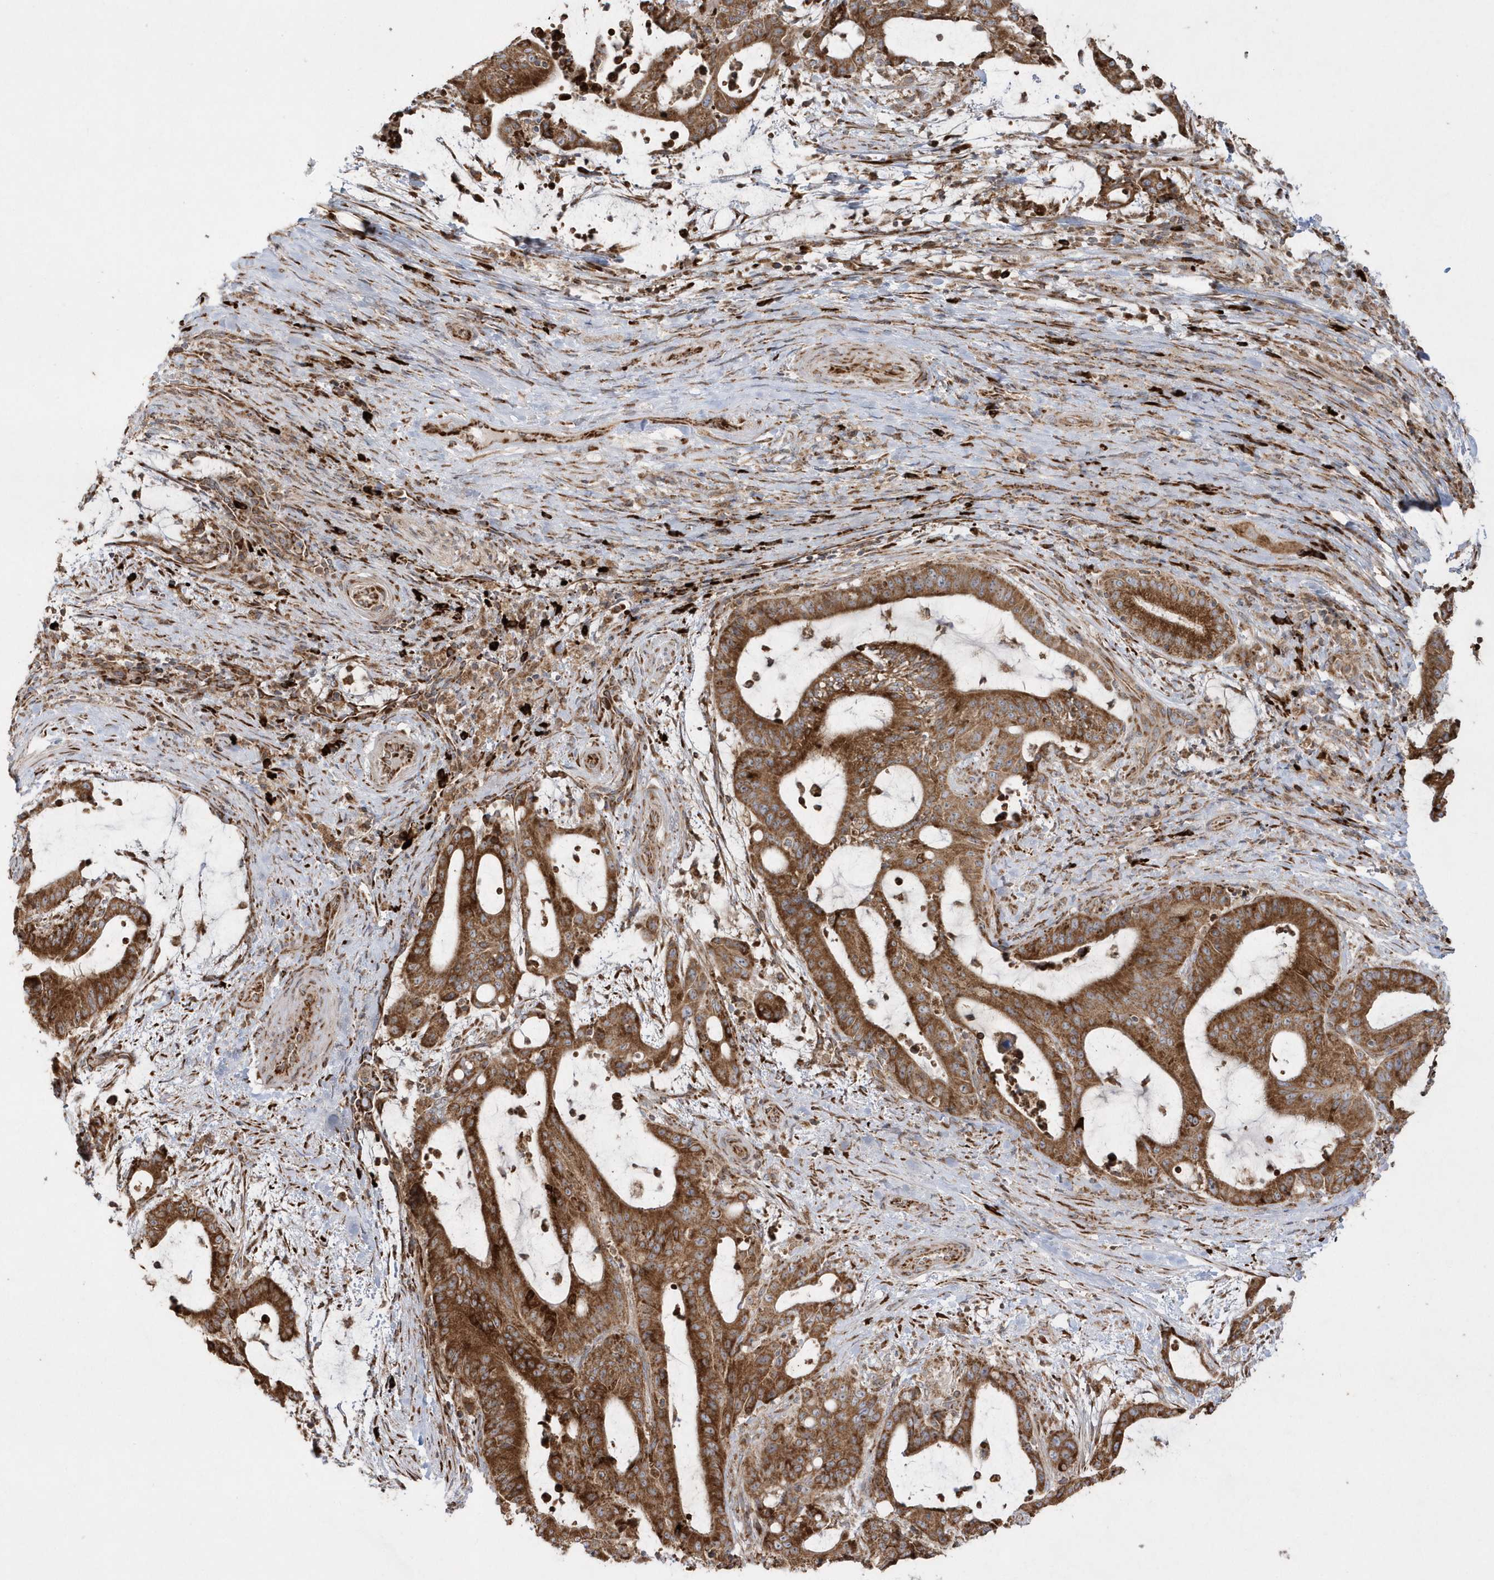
{"staining": {"intensity": "strong", "quantity": ">75%", "location": "cytoplasmic/membranous"}, "tissue": "liver cancer", "cell_type": "Tumor cells", "image_type": "cancer", "snomed": [{"axis": "morphology", "description": "Normal tissue, NOS"}, {"axis": "morphology", "description": "Cholangiocarcinoma"}, {"axis": "topography", "description": "Liver"}, {"axis": "topography", "description": "Peripheral nerve tissue"}], "caption": "Protein analysis of liver cancer (cholangiocarcinoma) tissue reveals strong cytoplasmic/membranous expression in approximately >75% of tumor cells.", "gene": "SH3BP2", "patient": {"sex": "female", "age": 73}}